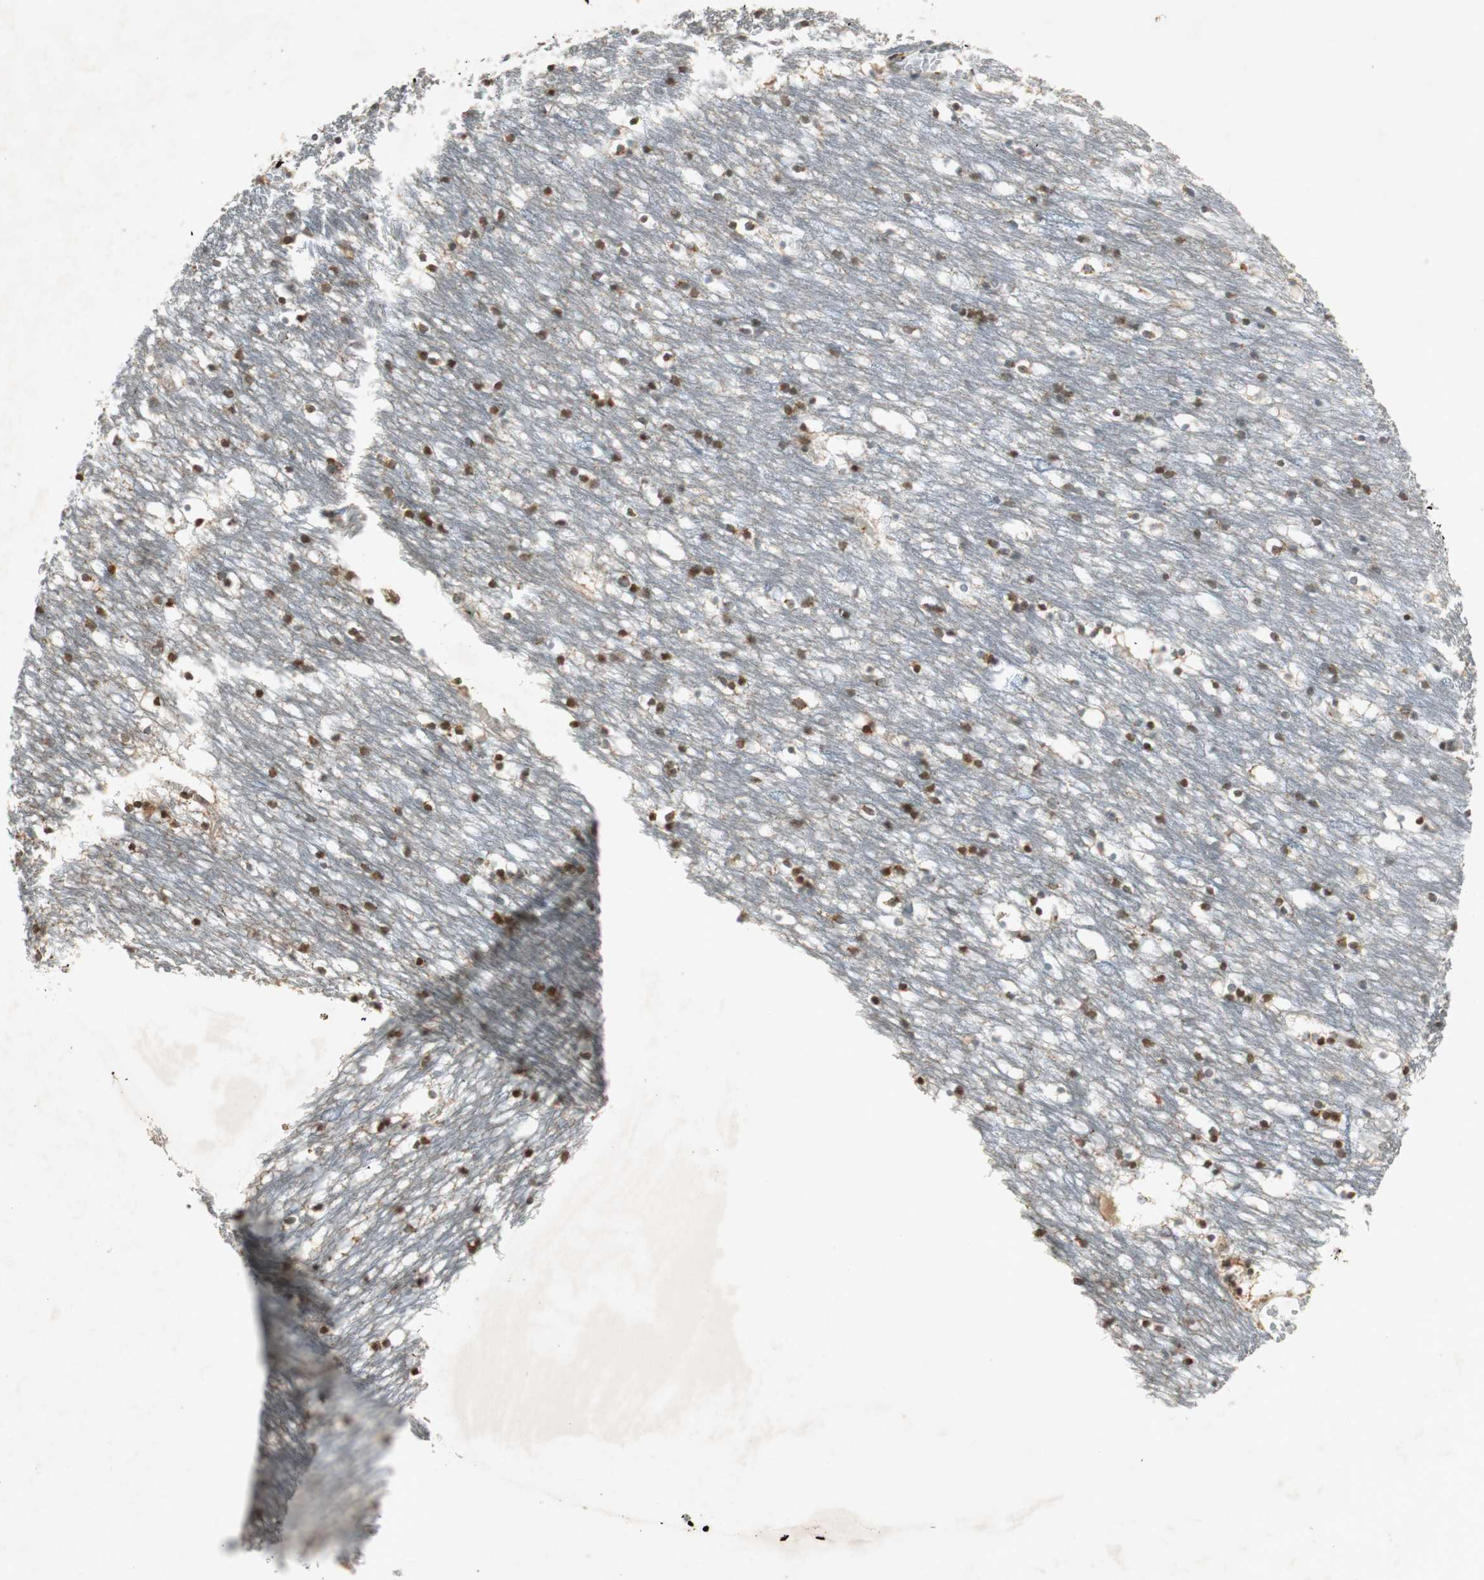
{"staining": {"intensity": "moderate", "quantity": ">75%", "location": "cytoplasmic/membranous"}, "tissue": "caudate", "cell_type": "Glial cells", "image_type": "normal", "snomed": [{"axis": "morphology", "description": "Normal tissue, NOS"}, {"axis": "topography", "description": "Lateral ventricle wall"}], "caption": "Protein analysis of normal caudate exhibits moderate cytoplasmic/membranous staining in approximately >75% of glial cells.", "gene": "NEO1", "patient": {"sex": "male", "age": 45}}